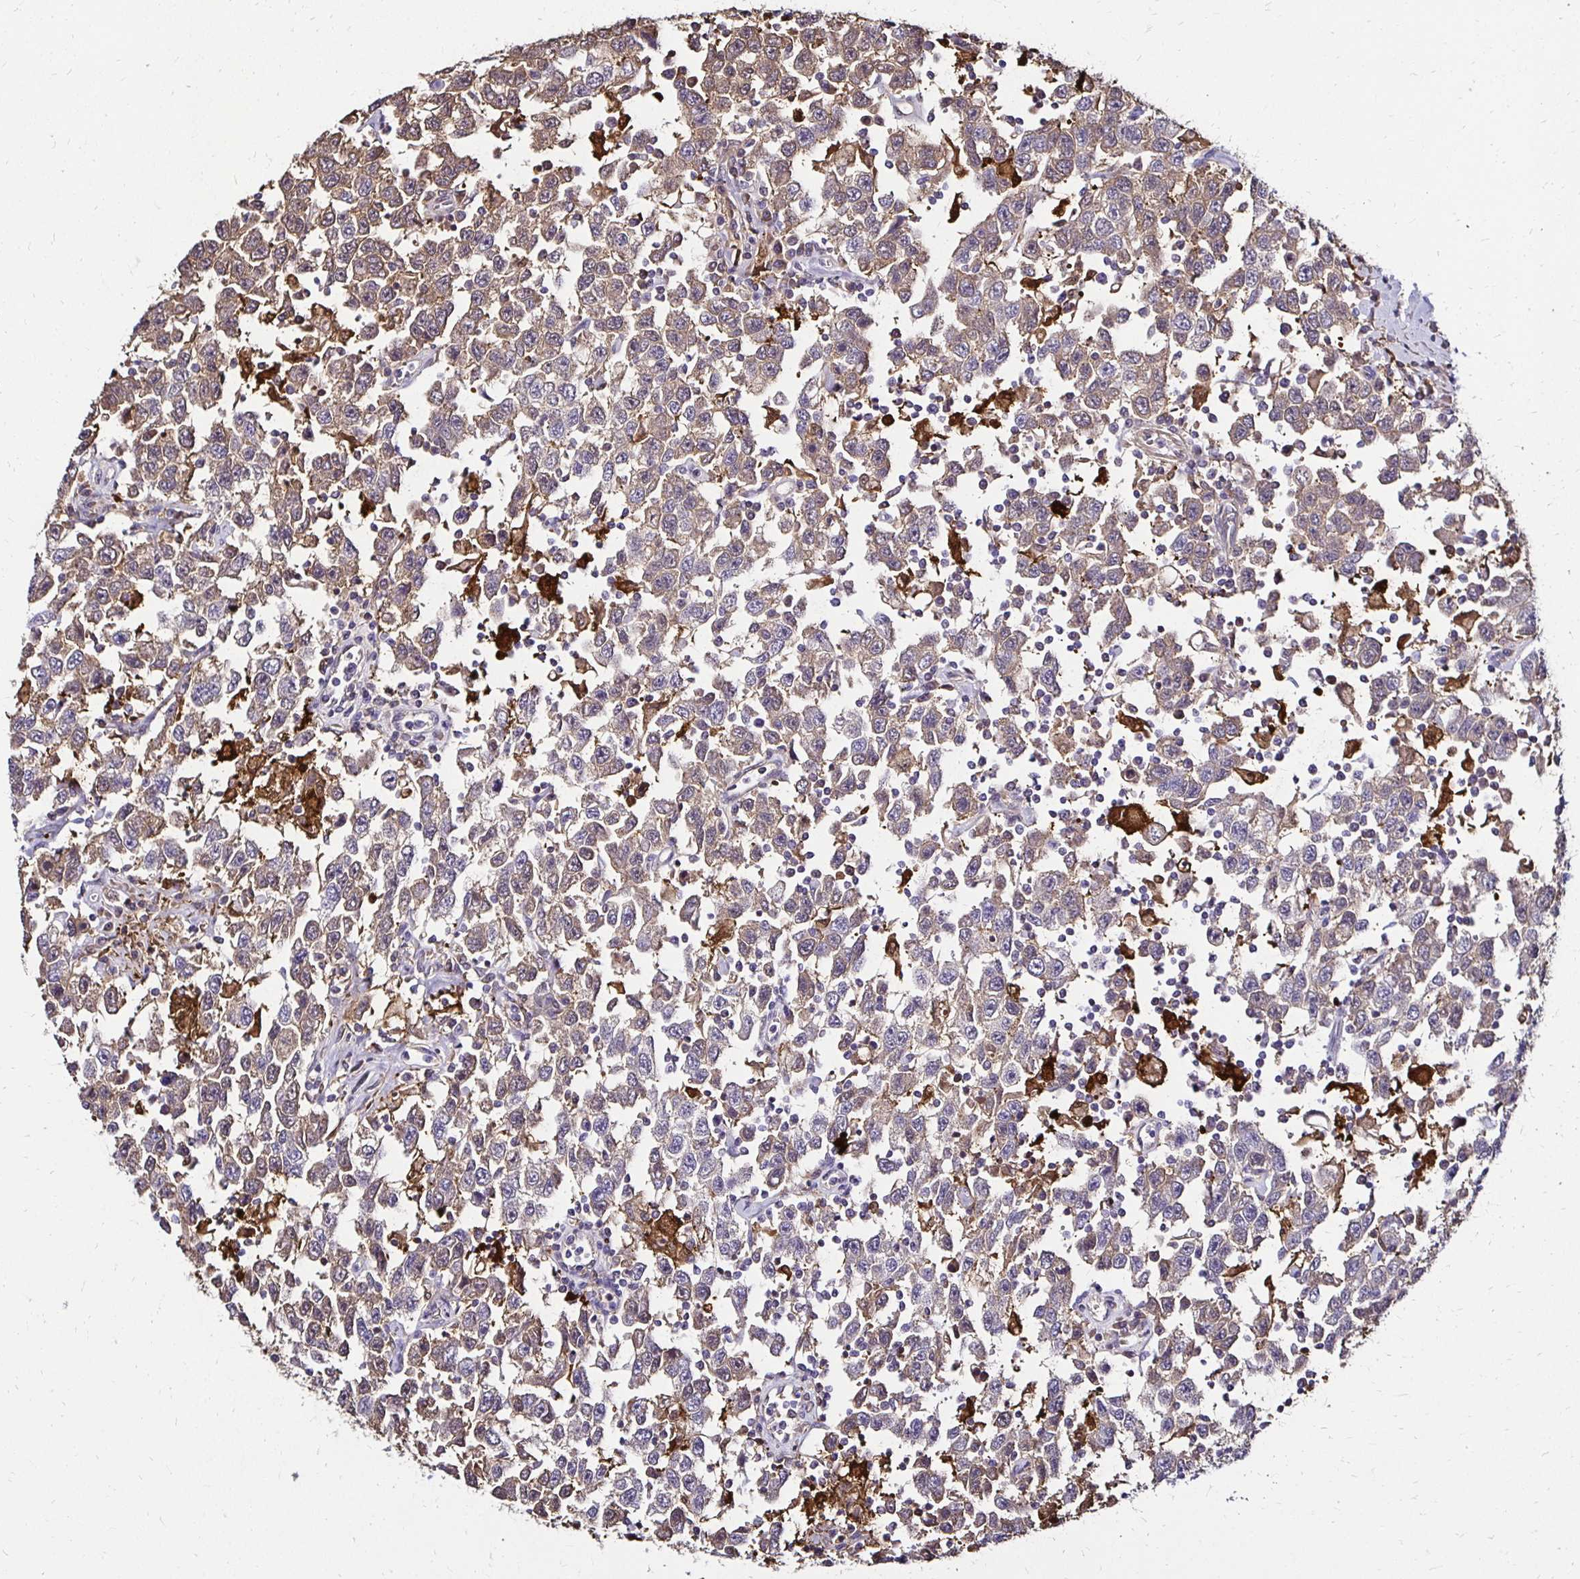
{"staining": {"intensity": "weak", "quantity": ">75%", "location": "cytoplasmic/membranous"}, "tissue": "testis cancer", "cell_type": "Tumor cells", "image_type": "cancer", "snomed": [{"axis": "morphology", "description": "Seminoma, NOS"}, {"axis": "topography", "description": "Testis"}], "caption": "A brown stain highlights weak cytoplasmic/membranous positivity of a protein in testis cancer tumor cells.", "gene": "TXN", "patient": {"sex": "male", "age": 41}}